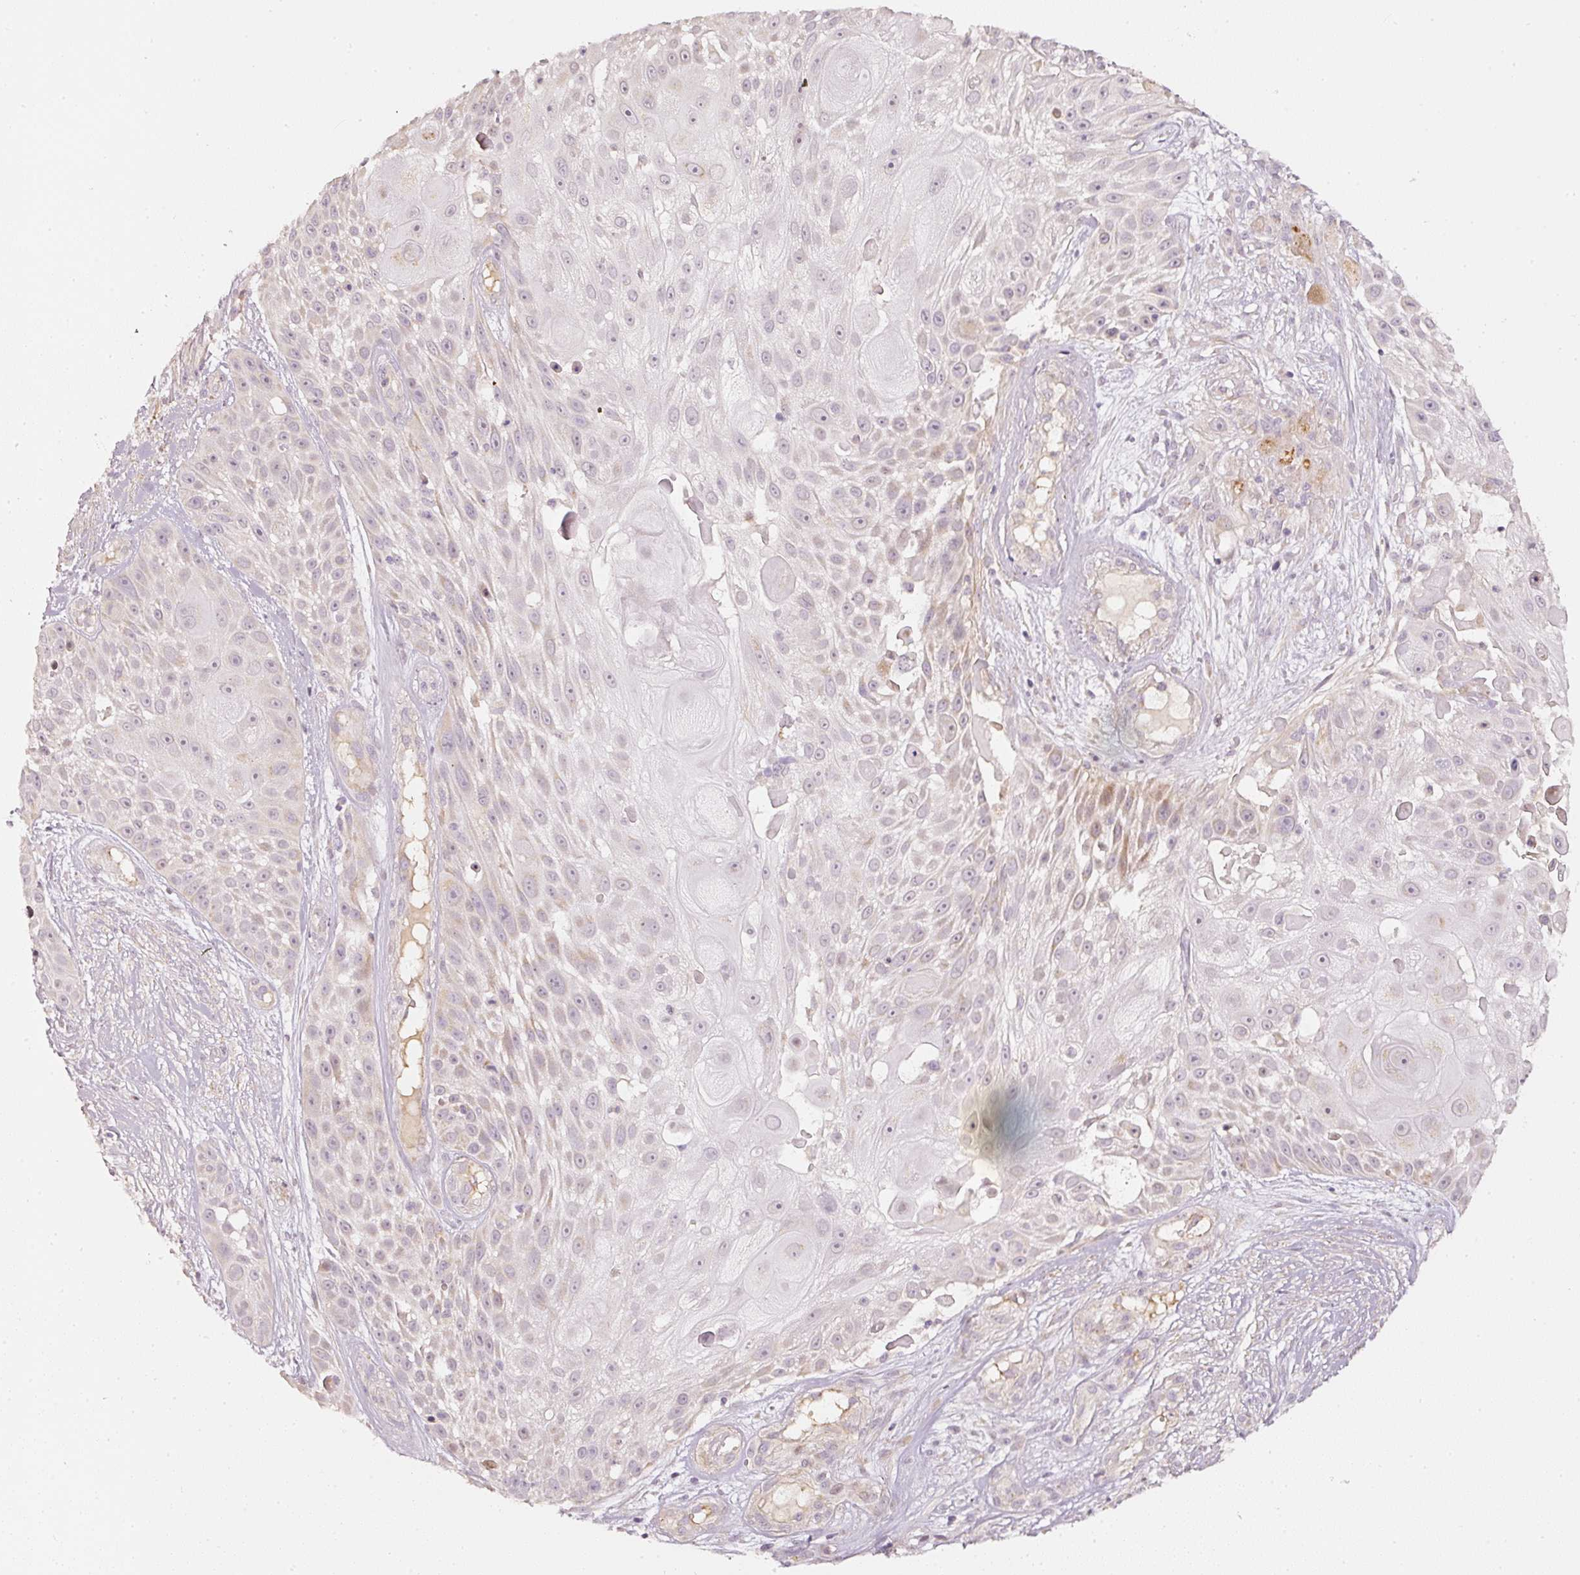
{"staining": {"intensity": "moderate", "quantity": "<25%", "location": "cytoplasmic/membranous"}, "tissue": "skin cancer", "cell_type": "Tumor cells", "image_type": "cancer", "snomed": [{"axis": "morphology", "description": "Squamous cell carcinoma, NOS"}, {"axis": "topography", "description": "Skin"}], "caption": "Immunohistochemical staining of skin cancer exhibits moderate cytoplasmic/membranous protein staining in about <25% of tumor cells.", "gene": "TOGARAM1", "patient": {"sex": "female", "age": 86}}